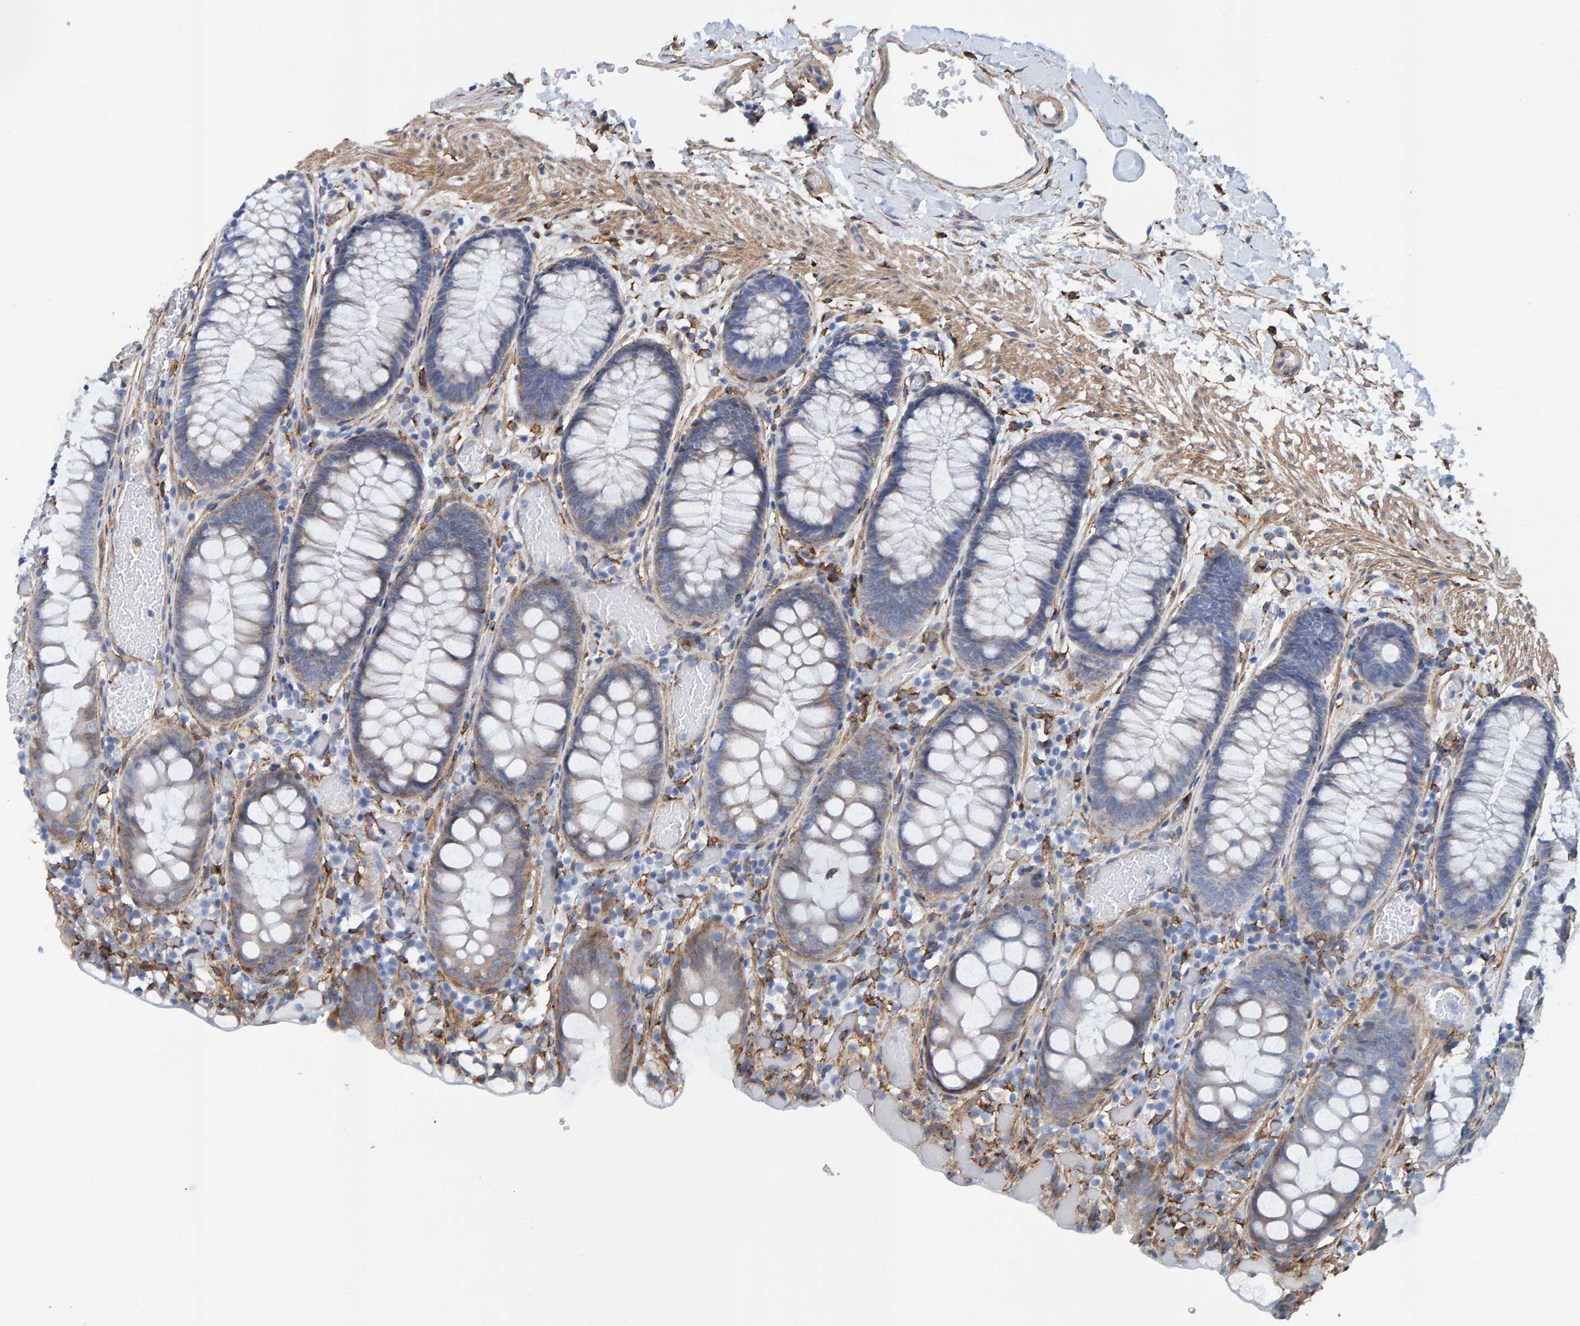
{"staining": {"intensity": "weak", "quantity": ">75%", "location": "cytoplasmic/membranous"}, "tissue": "colon", "cell_type": "Endothelial cells", "image_type": "normal", "snomed": [{"axis": "morphology", "description": "Normal tissue, NOS"}, {"axis": "topography", "description": "Colon"}], "caption": "High-power microscopy captured an IHC image of unremarkable colon, revealing weak cytoplasmic/membranous staining in approximately >75% of endothelial cells.", "gene": "LRP1", "patient": {"sex": "male", "age": 14}}